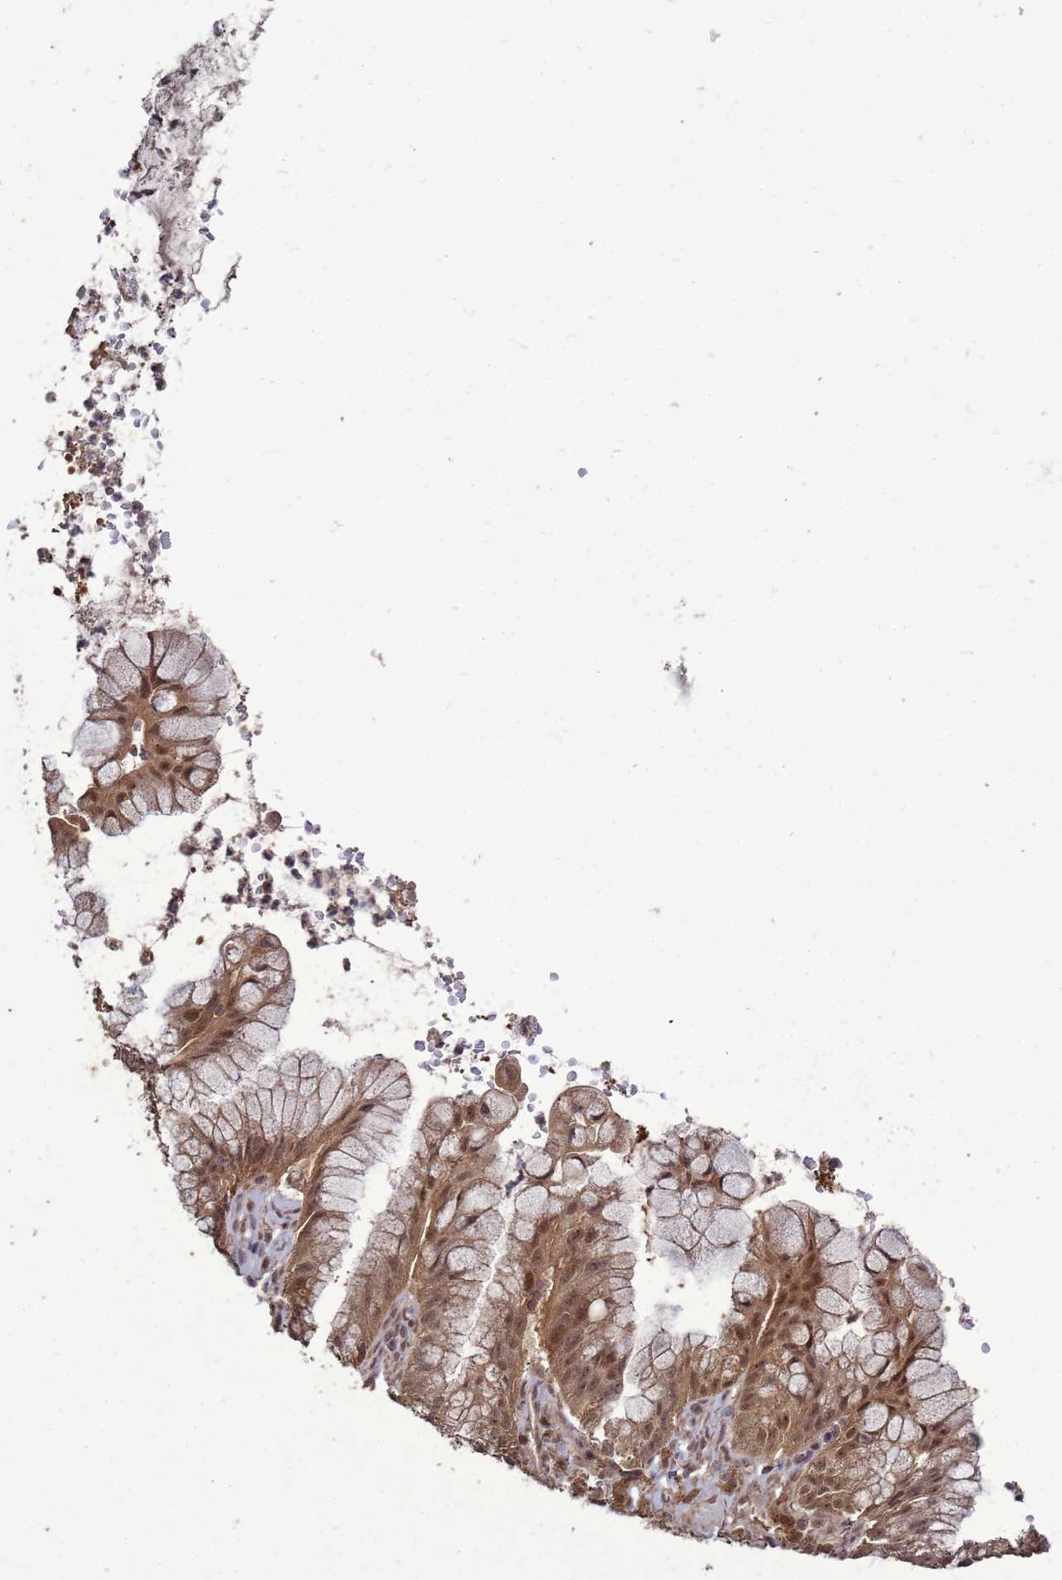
{"staining": {"intensity": "moderate", "quantity": ">75%", "location": "cytoplasmic/membranous,nuclear"}, "tissue": "ovarian cancer", "cell_type": "Tumor cells", "image_type": "cancer", "snomed": [{"axis": "morphology", "description": "Cystadenocarcinoma, mucinous, NOS"}, {"axis": "topography", "description": "Ovary"}], "caption": "A high-resolution micrograph shows IHC staining of mucinous cystadenocarcinoma (ovarian), which displays moderate cytoplasmic/membranous and nuclear positivity in about >75% of tumor cells.", "gene": "CRBN", "patient": {"sex": "female", "age": 70}}